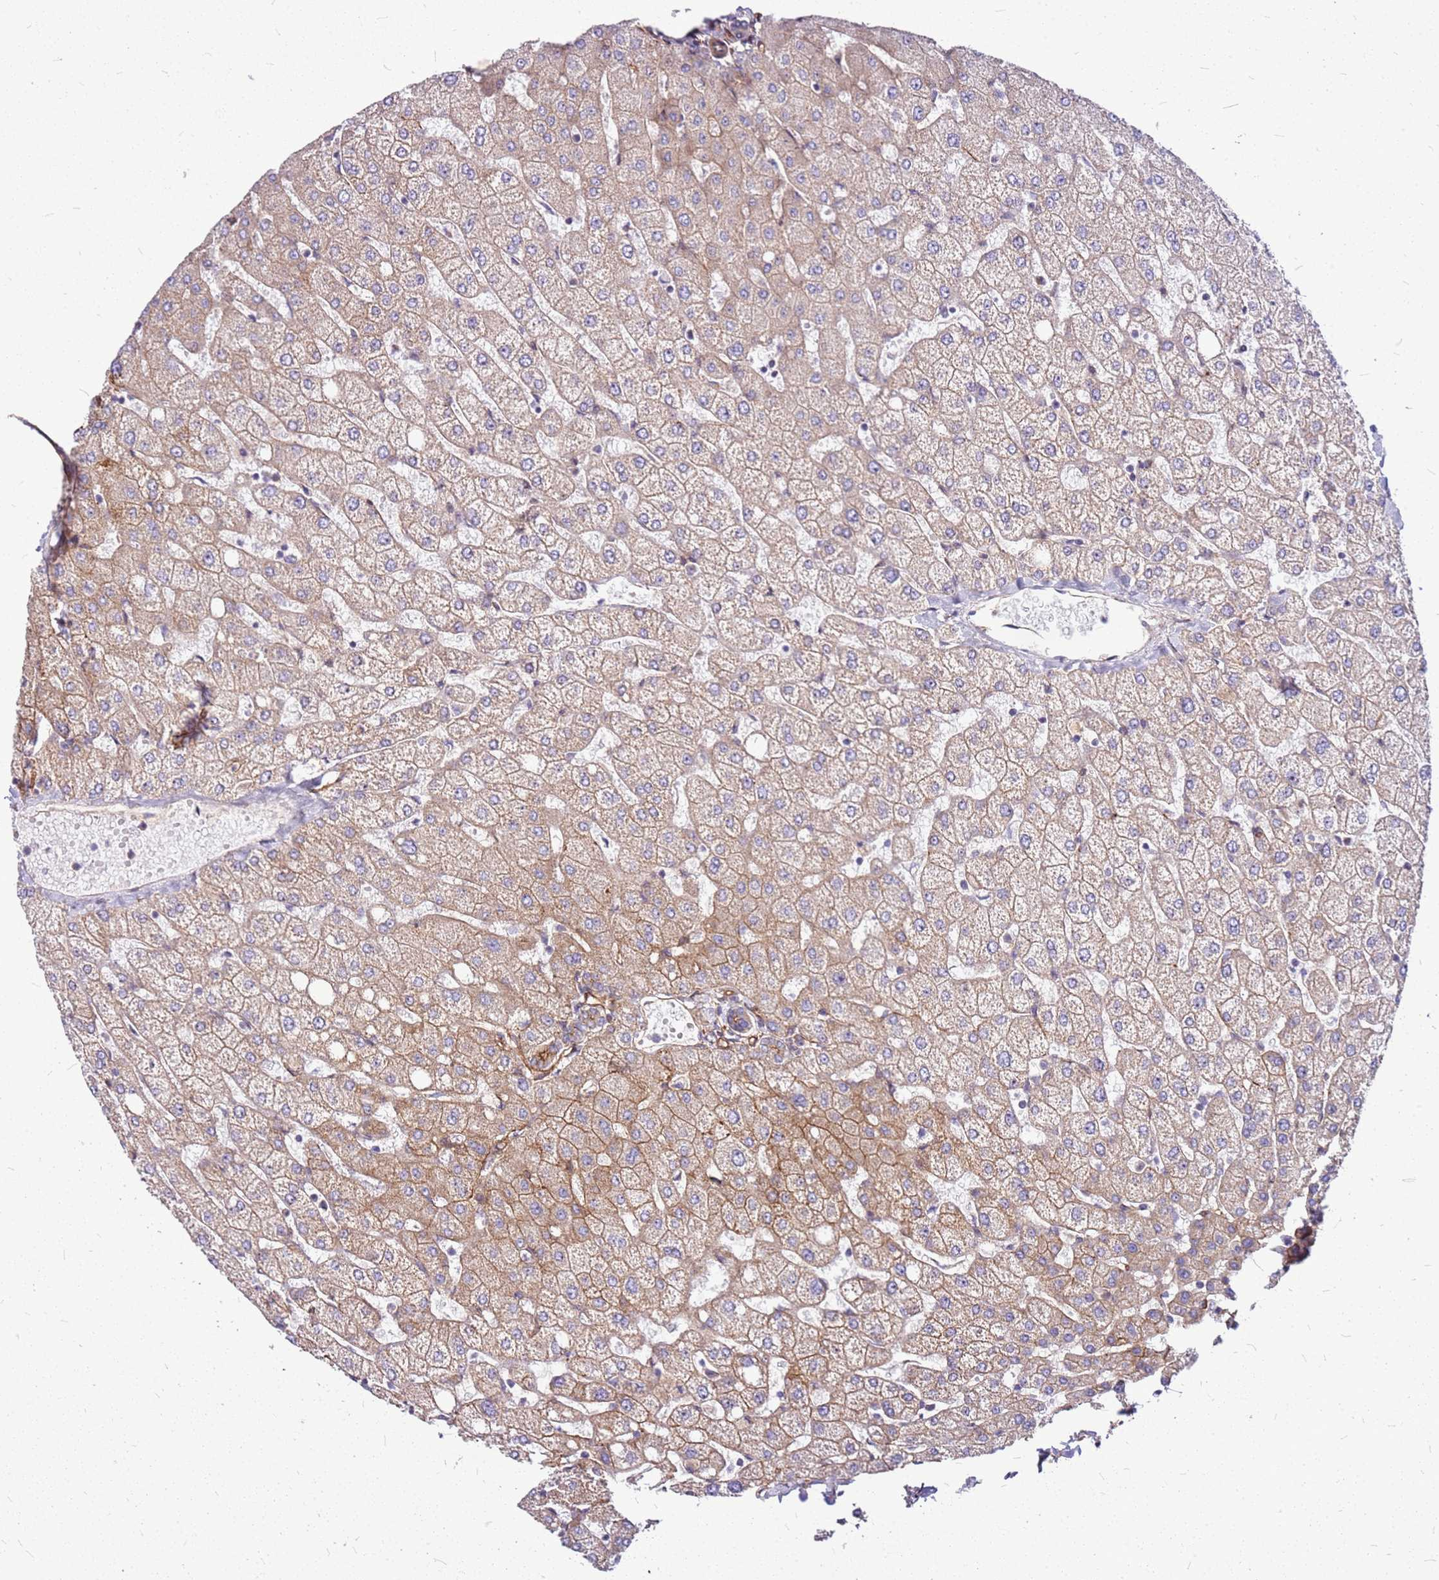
{"staining": {"intensity": "weak", "quantity": "25%-75%", "location": "cytoplasmic/membranous"}, "tissue": "liver", "cell_type": "Cholangiocytes", "image_type": "normal", "snomed": [{"axis": "morphology", "description": "Normal tissue, NOS"}, {"axis": "topography", "description": "Liver"}], "caption": "The histopathology image shows staining of benign liver, revealing weak cytoplasmic/membranous protein positivity (brown color) within cholangiocytes.", "gene": "TOPAZ1", "patient": {"sex": "female", "age": 54}}